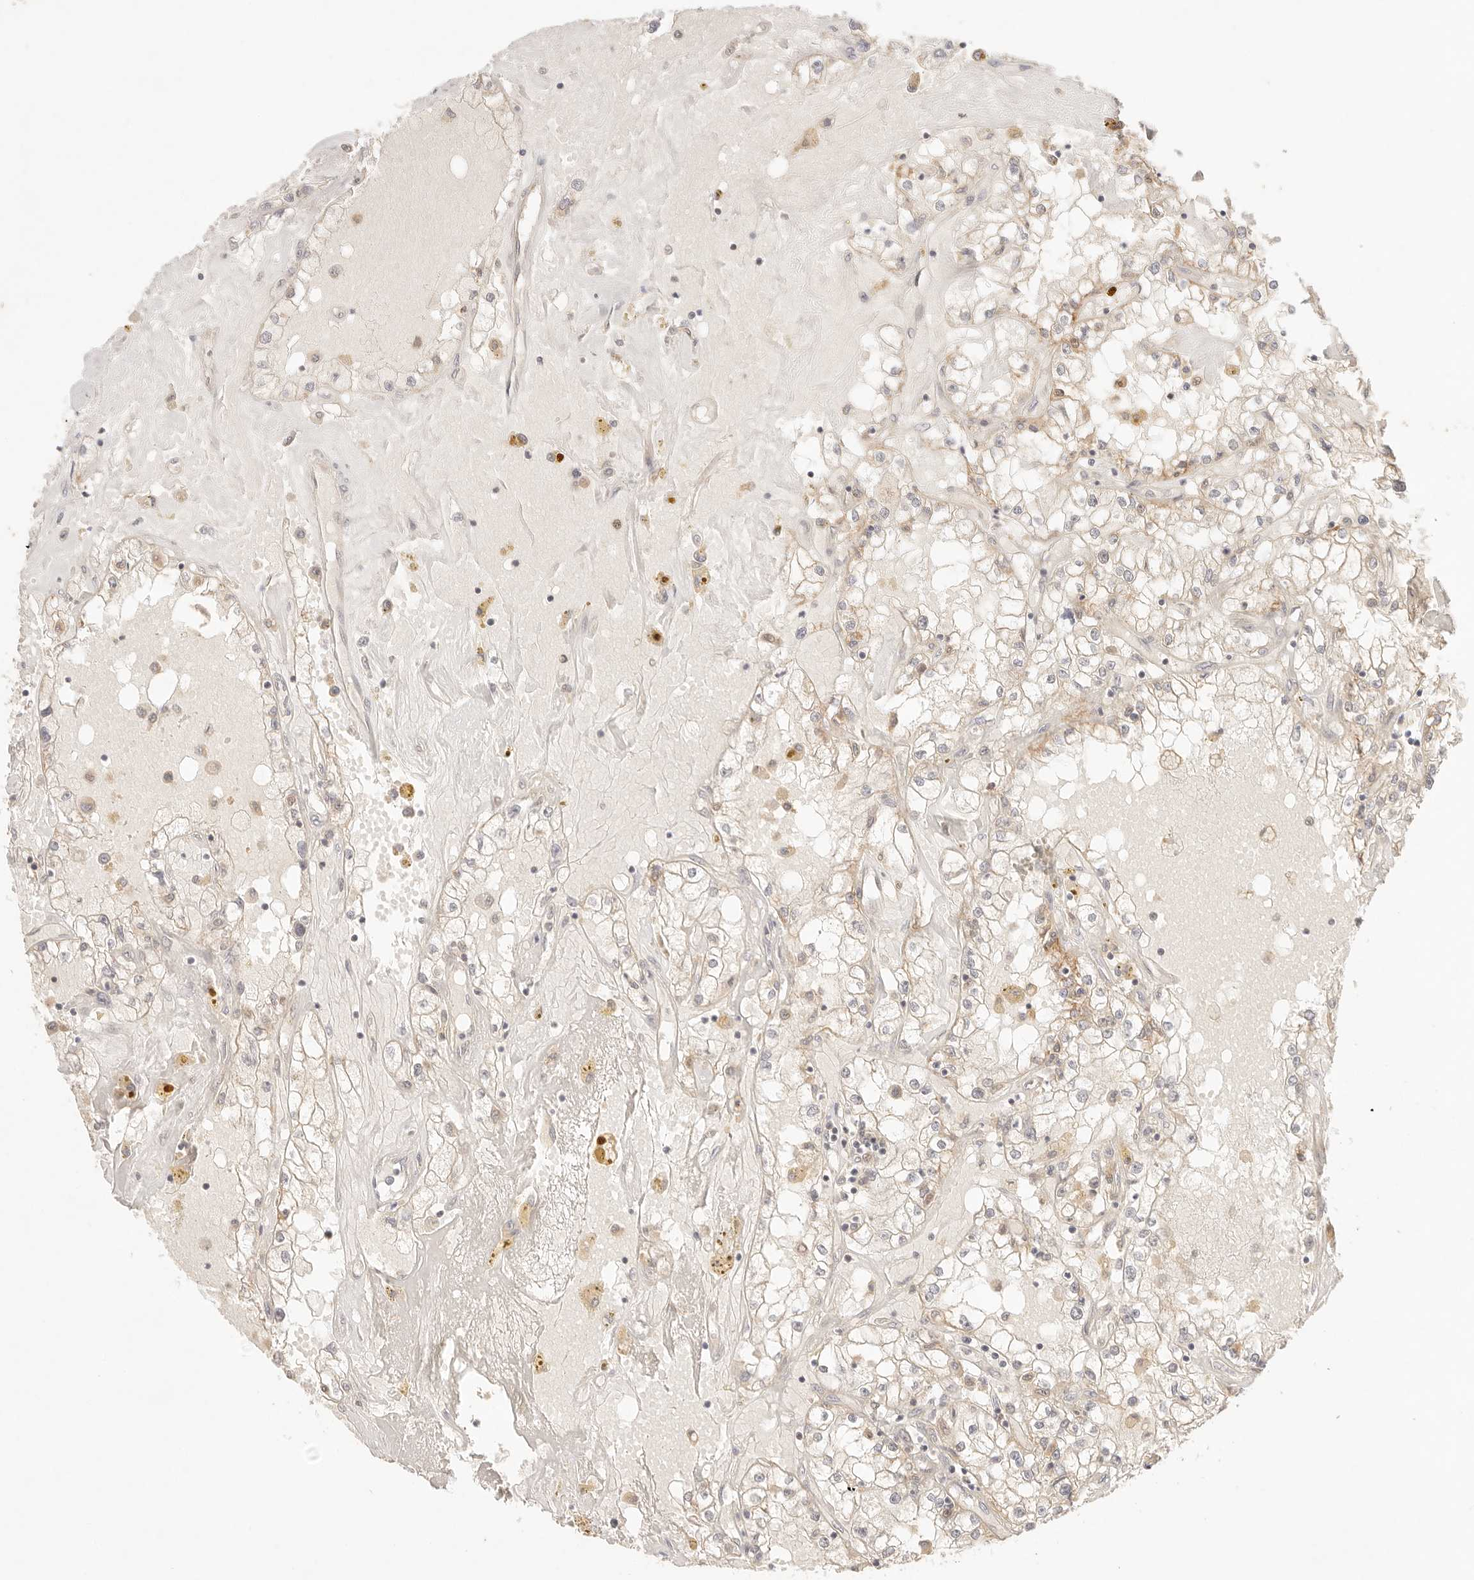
{"staining": {"intensity": "weak", "quantity": "<25%", "location": "cytoplasmic/membranous"}, "tissue": "renal cancer", "cell_type": "Tumor cells", "image_type": "cancer", "snomed": [{"axis": "morphology", "description": "Adenocarcinoma, NOS"}, {"axis": "topography", "description": "Kidney"}], "caption": "Immunohistochemistry (IHC) of human adenocarcinoma (renal) displays no staining in tumor cells. The staining is performed using DAB (3,3'-diaminobenzidine) brown chromogen with nuclei counter-stained in using hematoxylin.", "gene": "COA6", "patient": {"sex": "male", "age": 56}}